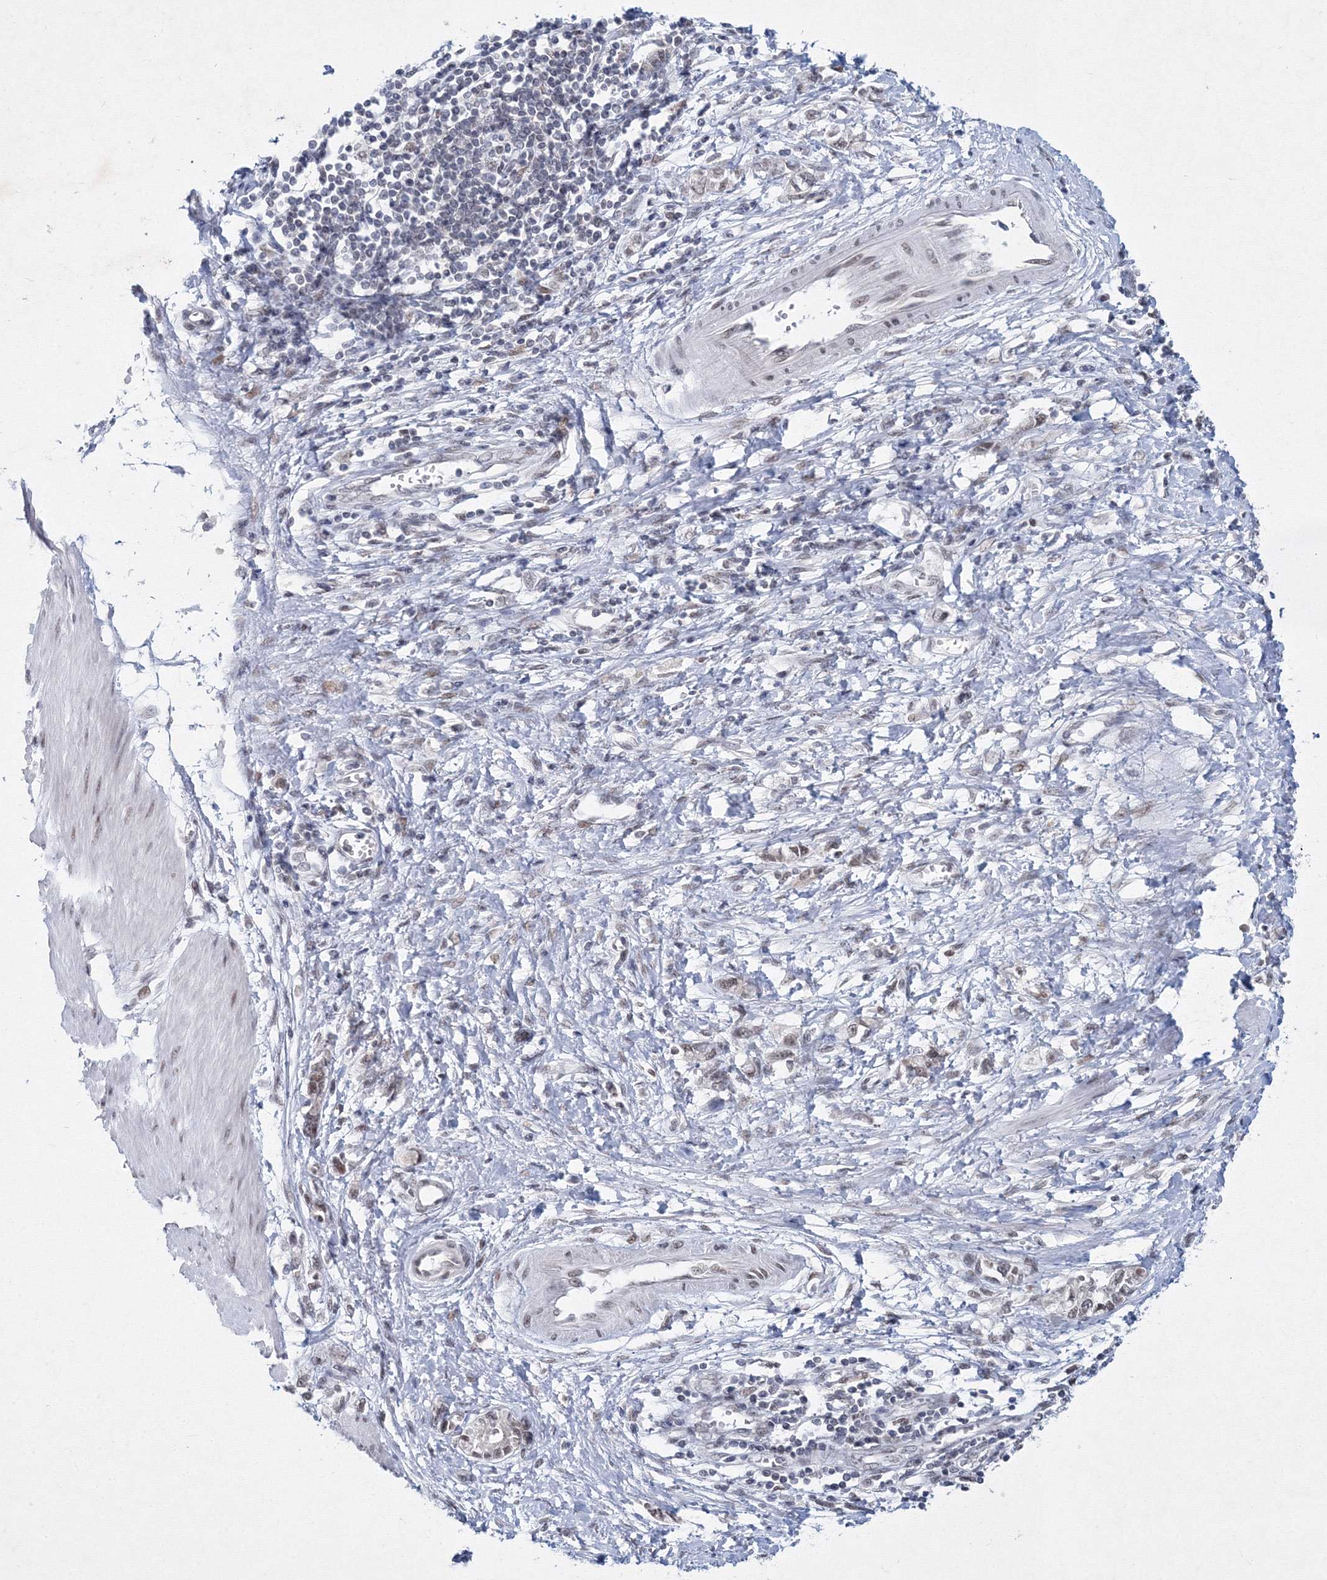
{"staining": {"intensity": "weak", "quantity": "<25%", "location": "nuclear"}, "tissue": "stomach cancer", "cell_type": "Tumor cells", "image_type": "cancer", "snomed": [{"axis": "morphology", "description": "Adenocarcinoma, NOS"}, {"axis": "topography", "description": "Stomach"}], "caption": "DAB (3,3'-diaminobenzidine) immunohistochemical staining of human stomach adenocarcinoma reveals no significant staining in tumor cells.", "gene": "SF3B6", "patient": {"sex": "female", "age": 76}}